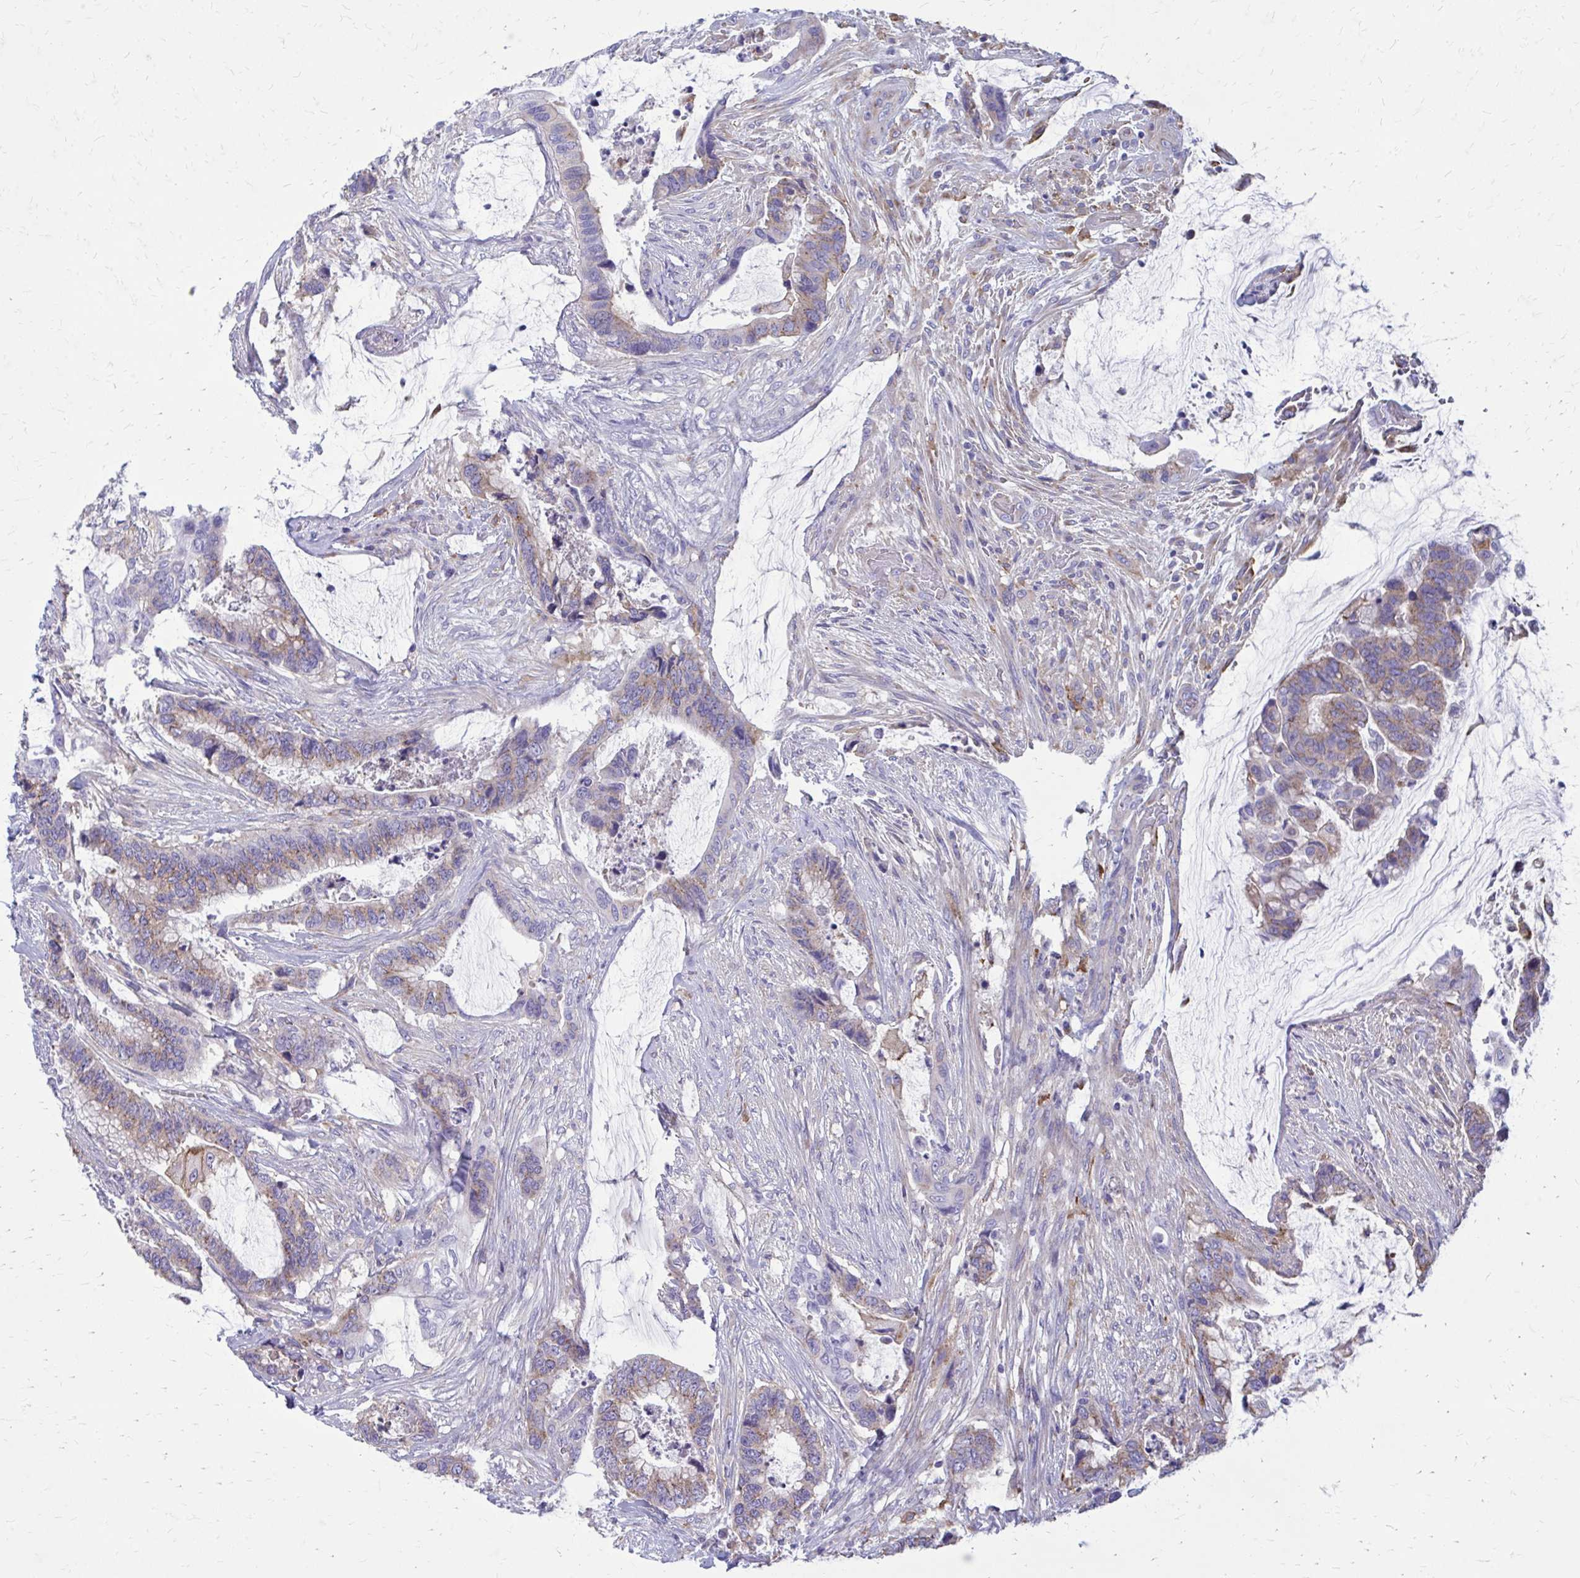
{"staining": {"intensity": "weak", "quantity": ">75%", "location": "cytoplasmic/membranous"}, "tissue": "colorectal cancer", "cell_type": "Tumor cells", "image_type": "cancer", "snomed": [{"axis": "morphology", "description": "Adenocarcinoma, NOS"}, {"axis": "topography", "description": "Rectum"}], "caption": "Immunohistochemical staining of human colorectal cancer (adenocarcinoma) displays weak cytoplasmic/membranous protein staining in approximately >75% of tumor cells.", "gene": "CLTA", "patient": {"sex": "female", "age": 59}}